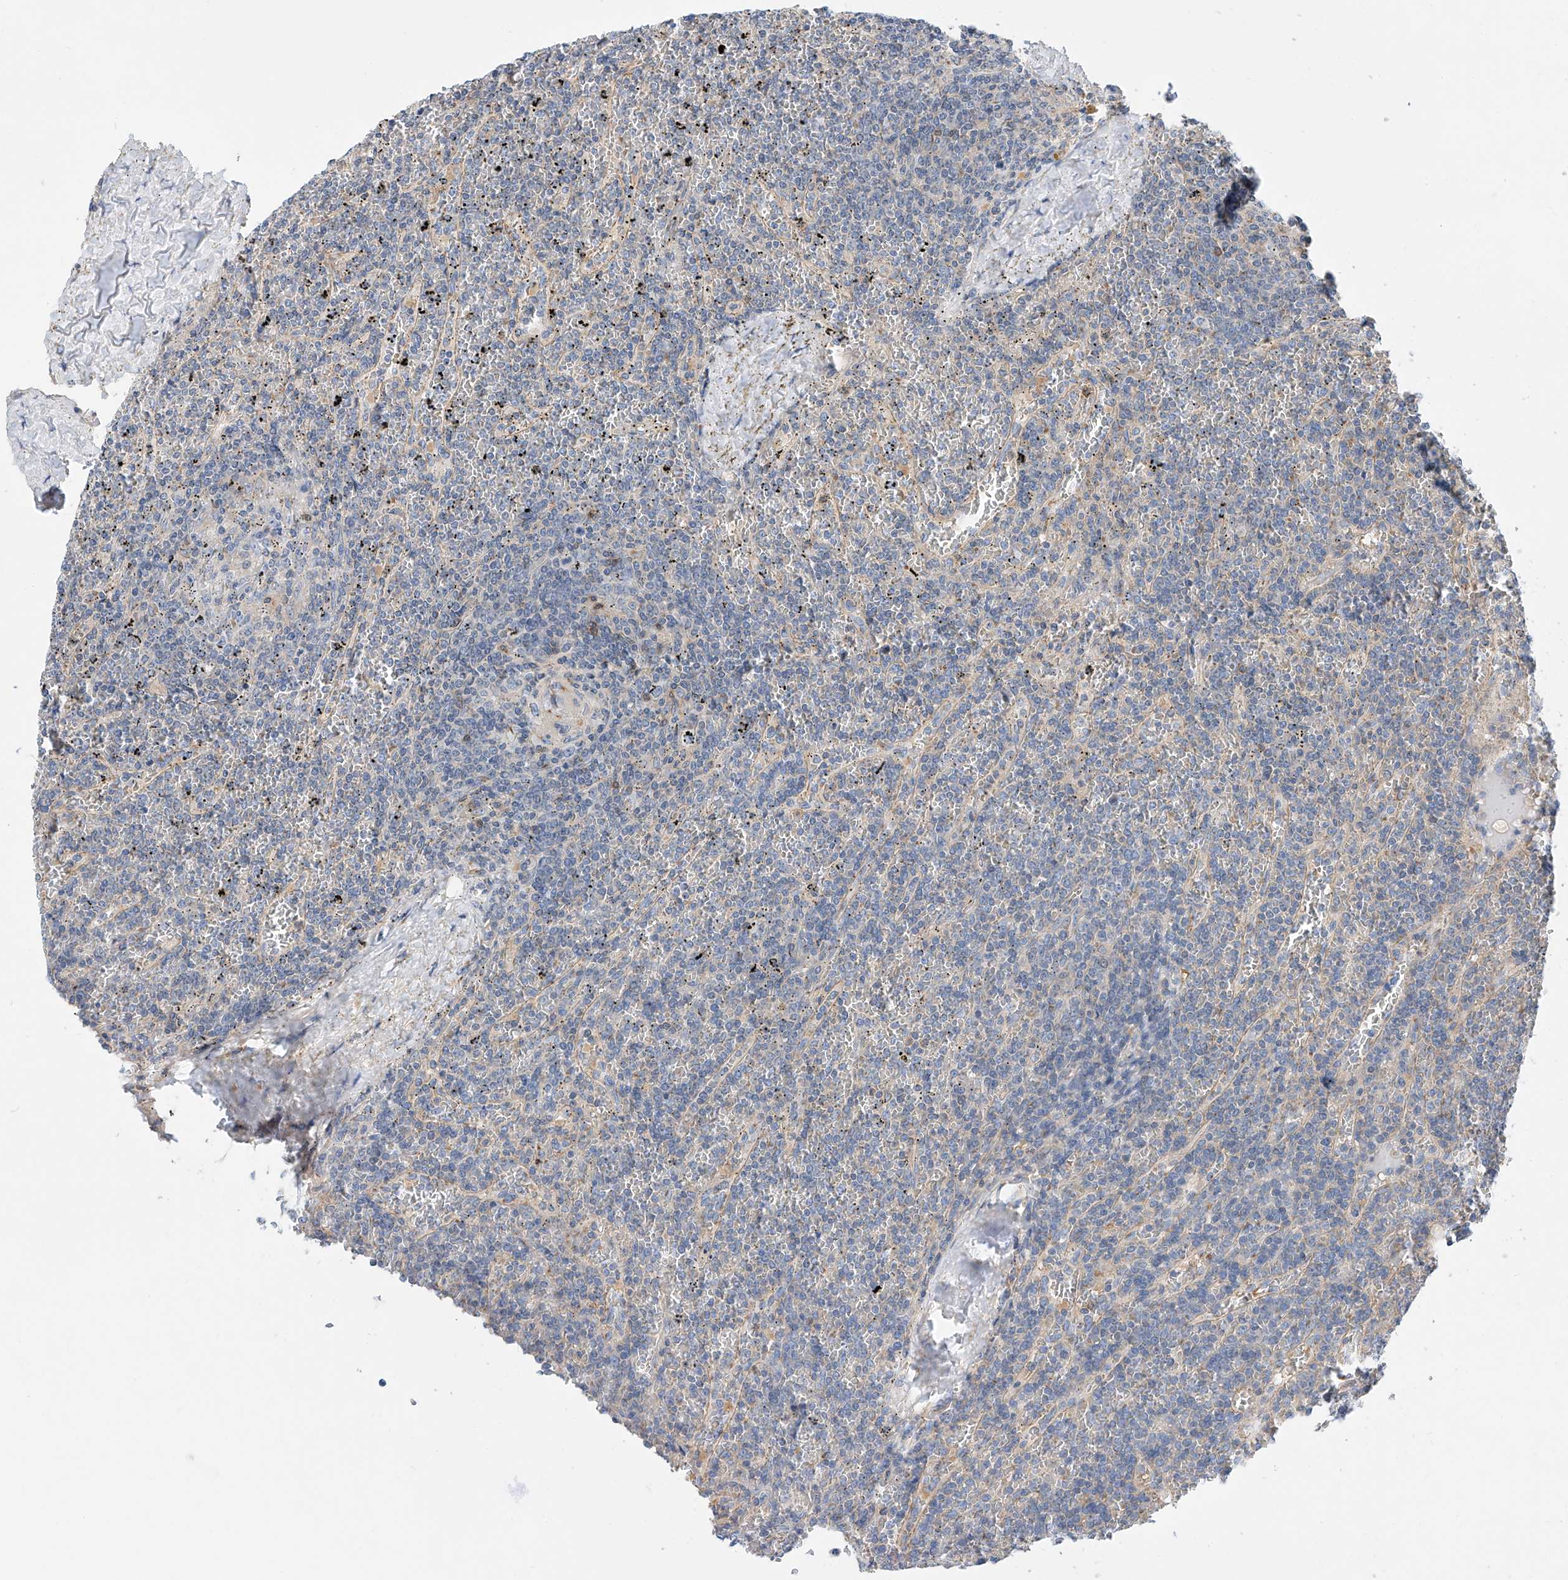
{"staining": {"intensity": "negative", "quantity": "none", "location": "none"}, "tissue": "lymphoma", "cell_type": "Tumor cells", "image_type": "cancer", "snomed": [{"axis": "morphology", "description": "Malignant lymphoma, non-Hodgkin's type, Low grade"}, {"axis": "topography", "description": "Spleen"}], "caption": "IHC of lymphoma exhibits no staining in tumor cells.", "gene": "SLC22A7", "patient": {"sex": "female", "age": 19}}